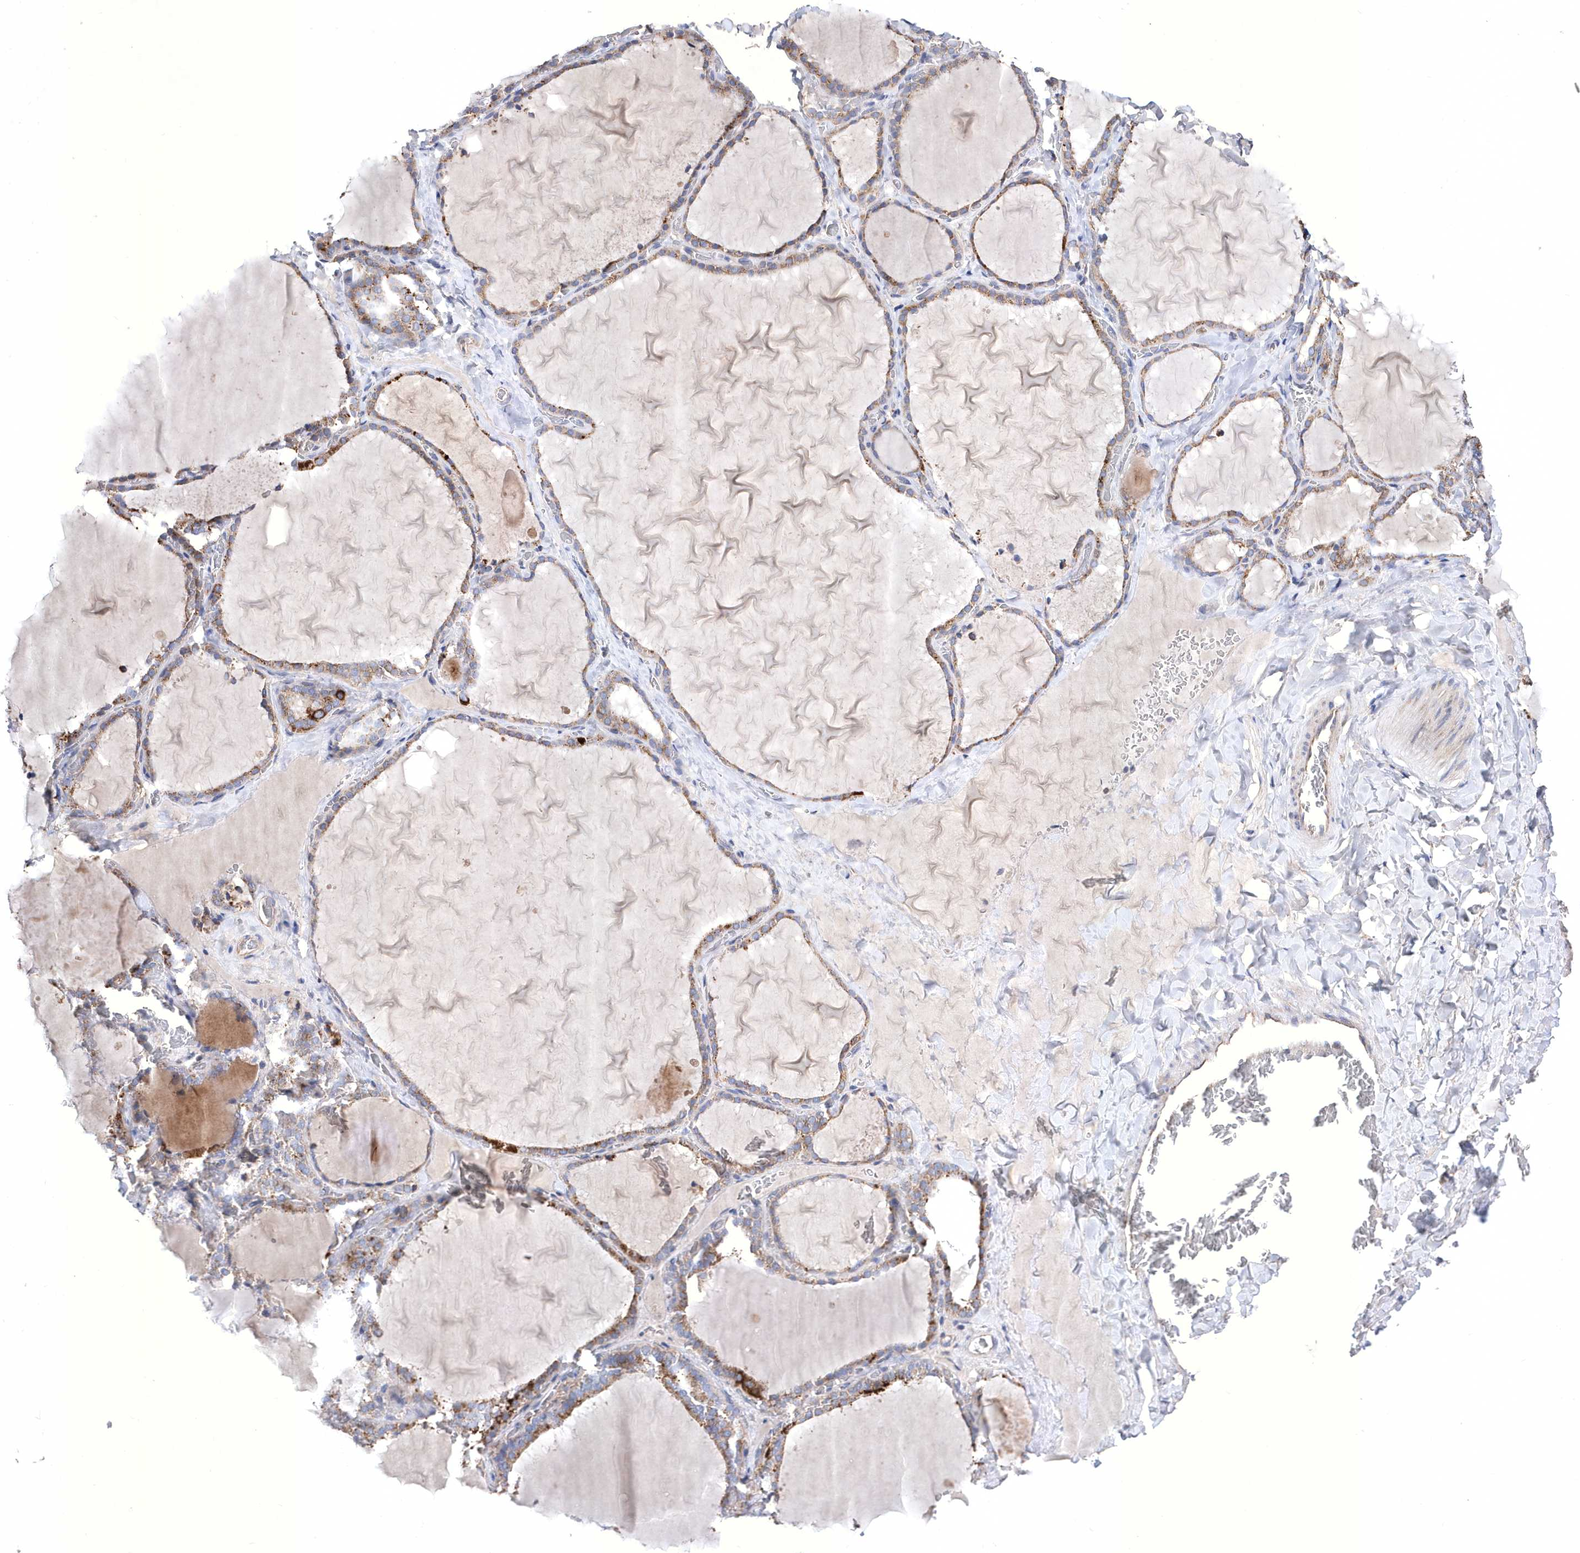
{"staining": {"intensity": "moderate", "quantity": ">75%", "location": "cytoplasmic/membranous"}, "tissue": "thyroid gland", "cell_type": "Glandular cells", "image_type": "normal", "snomed": [{"axis": "morphology", "description": "Normal tissue, NOS"}, {"axis": "topography", "description": "Thyroid gland"}], "caption": "Immunohistochemistry of benign thyroid gland shows medium levels of moderate cytoplasmic/membranous staining in approximately >75% of glandular cells. (DAB (3,3'-diaminobenzidine) IHC, brown staining for protein, blue staining for nuclei).", "gene": "METTL8", "patient": {"sex": "female", "age": 22}}